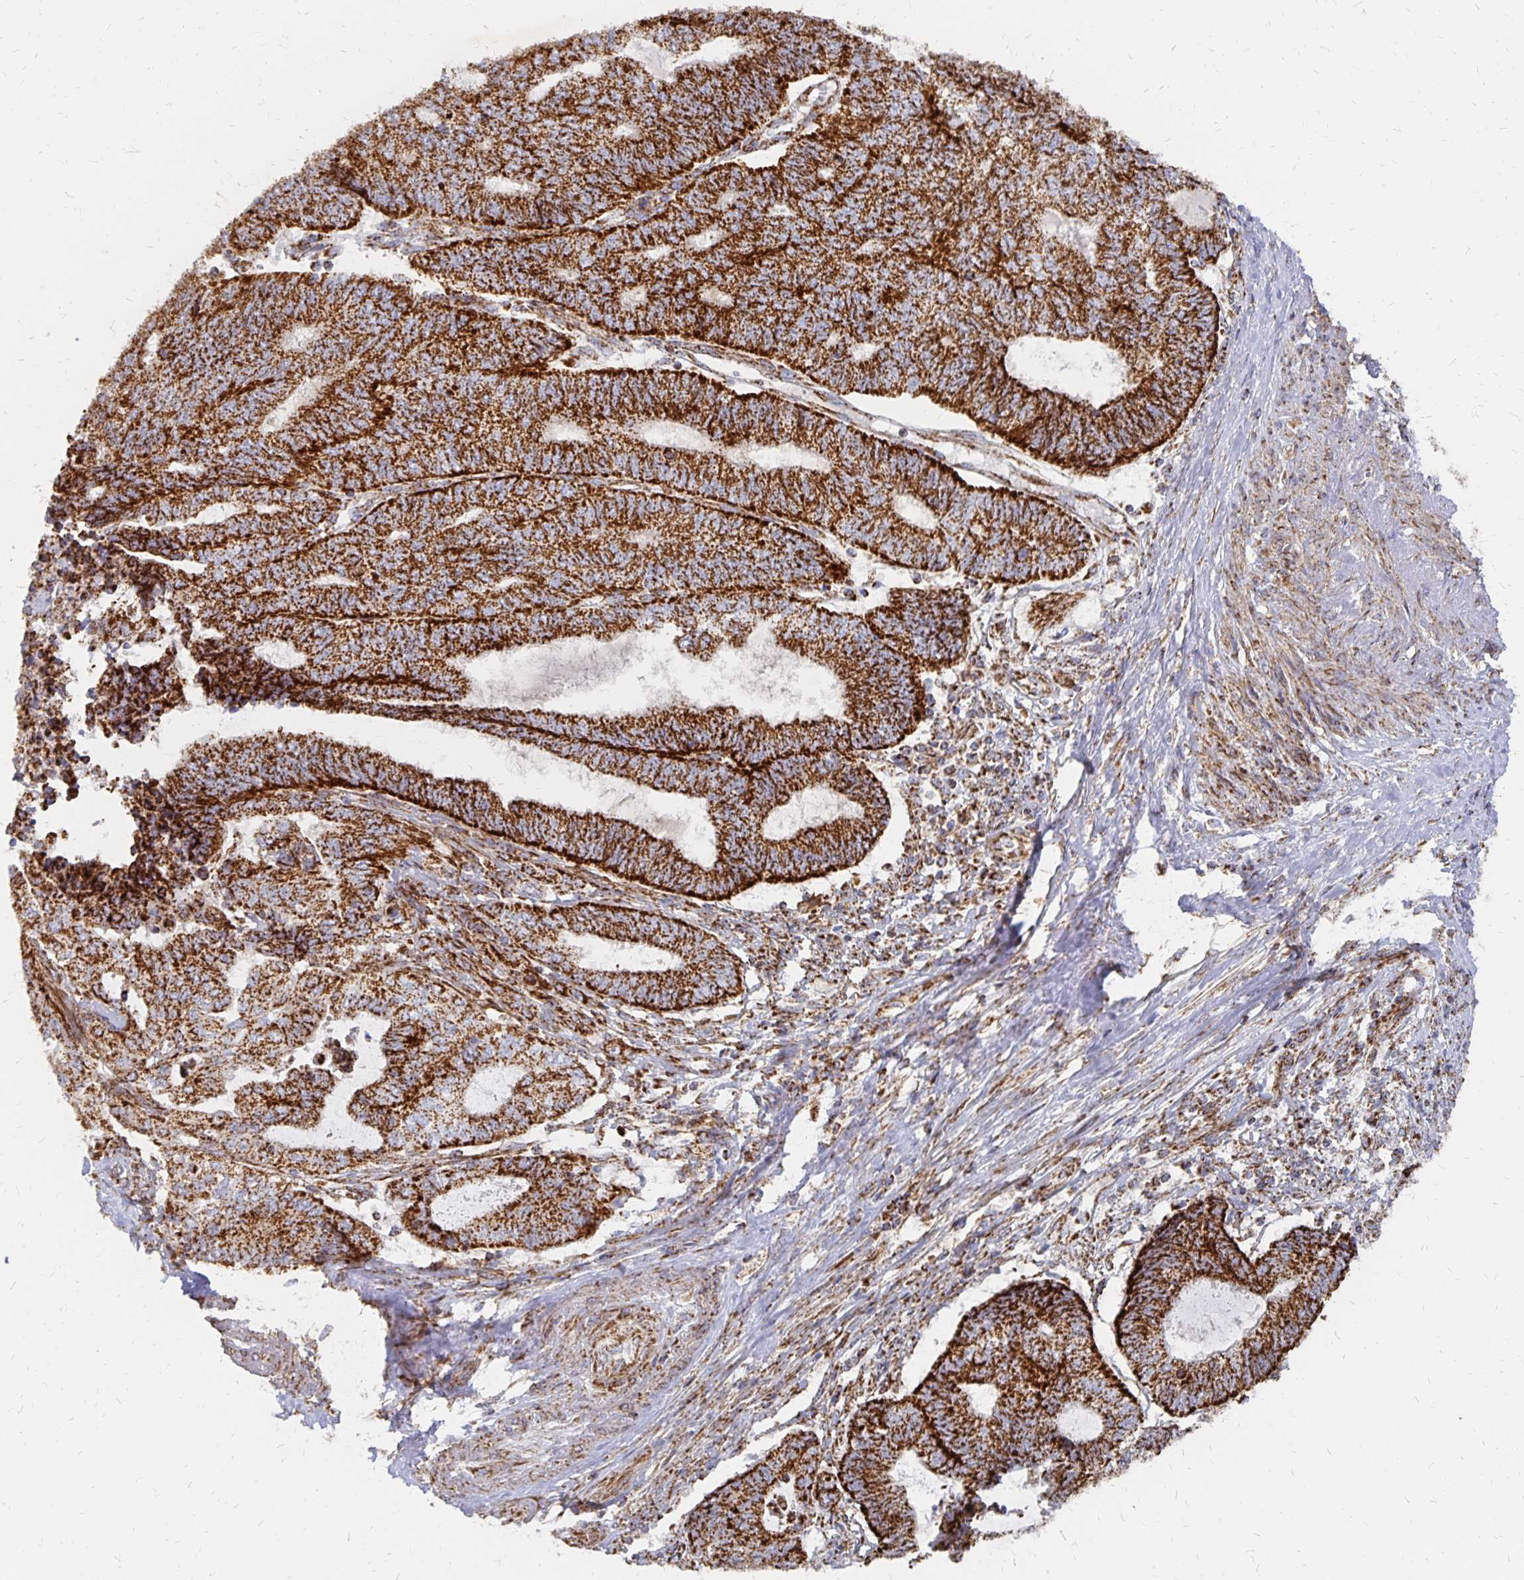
{"staining": {"intensity": "strong", "quantity": ">75%", "location": "cytoplasmic/membranous"}, "tissue": "endometrial cancer", "cell_type": "Tumor cells", "image_type": "cancer", "snomed": [{"axis": "morphology", "description": "Adenocarcinoma, NOS"}, {"axis": "topography", "description": "Uterus"}, {"axis": "topography", "description": "Endometrium"}], "caption": "A photomicrograph of adenocarcinoma (endometrial) stained for a protein displays strong cytoplasmic/membranous brown staining in tumor cells.", "gene": "STOML2", "patient": {"sex": "female", "age": 70}}